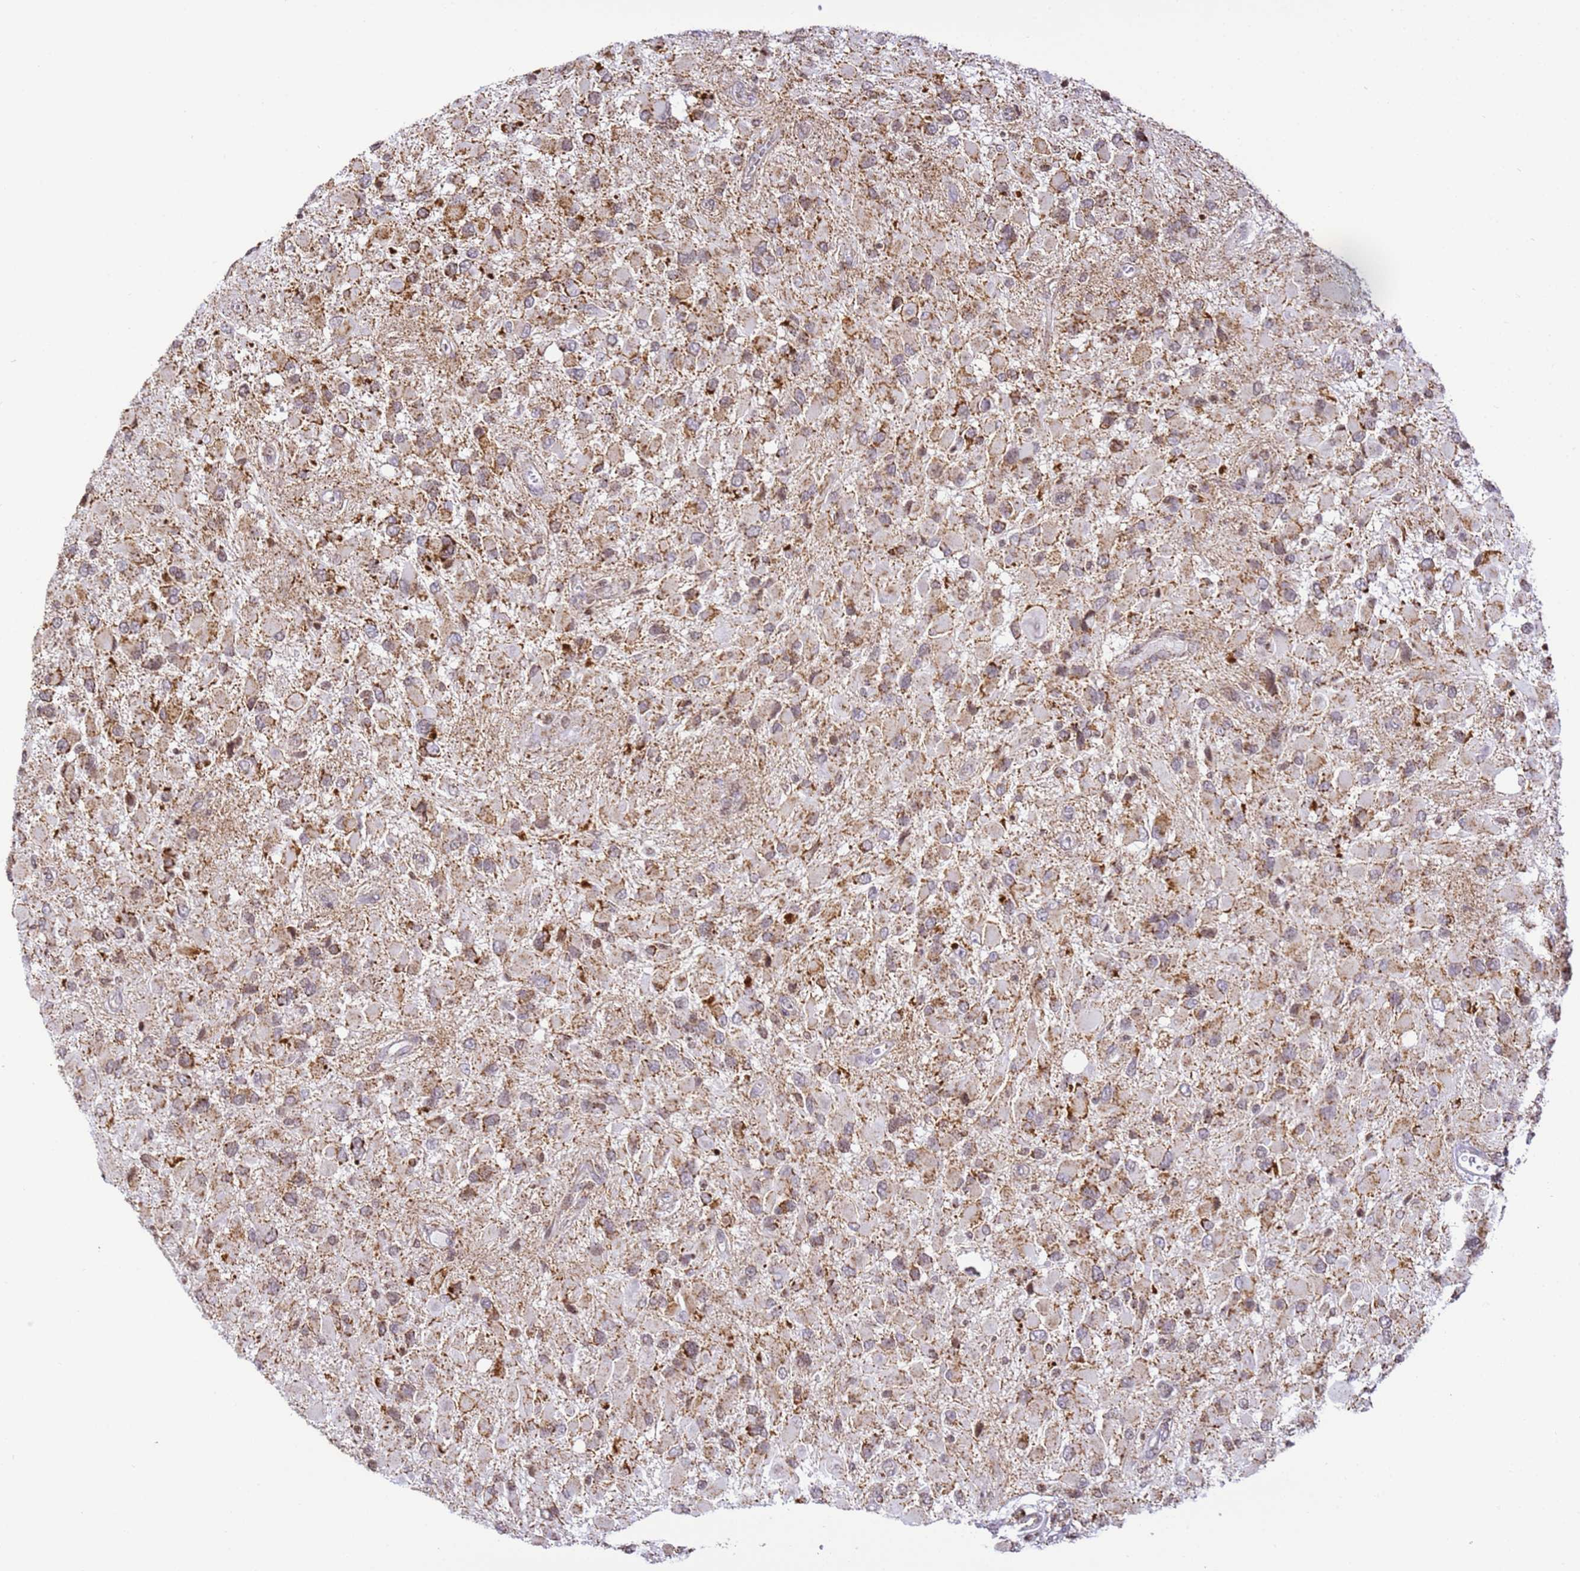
{"staining": {"intensity": "moderate", "quantity": "25%-75%", "location": "cytoplasmic/membranous"}, "tissue": "glioma", "cell_type": "Tumor cells", "image_type": "cancer", "snomed": [{"axis": "morphology", "description": "Glioma, malignant, High grade"}, {"axis": "topography", "description": "Brain"}], "caption": "DAB immunohistochemical staining of malignant glioma (high-grade) shows moderate cytoplasmic/membranous protein expression in about 25%-75% of tumor cells. (brown staining indicates protein expression, while blue staining denotes nuclei).", "gene": "HSPE1", "patient": {"sex": "male", "age": 53}}